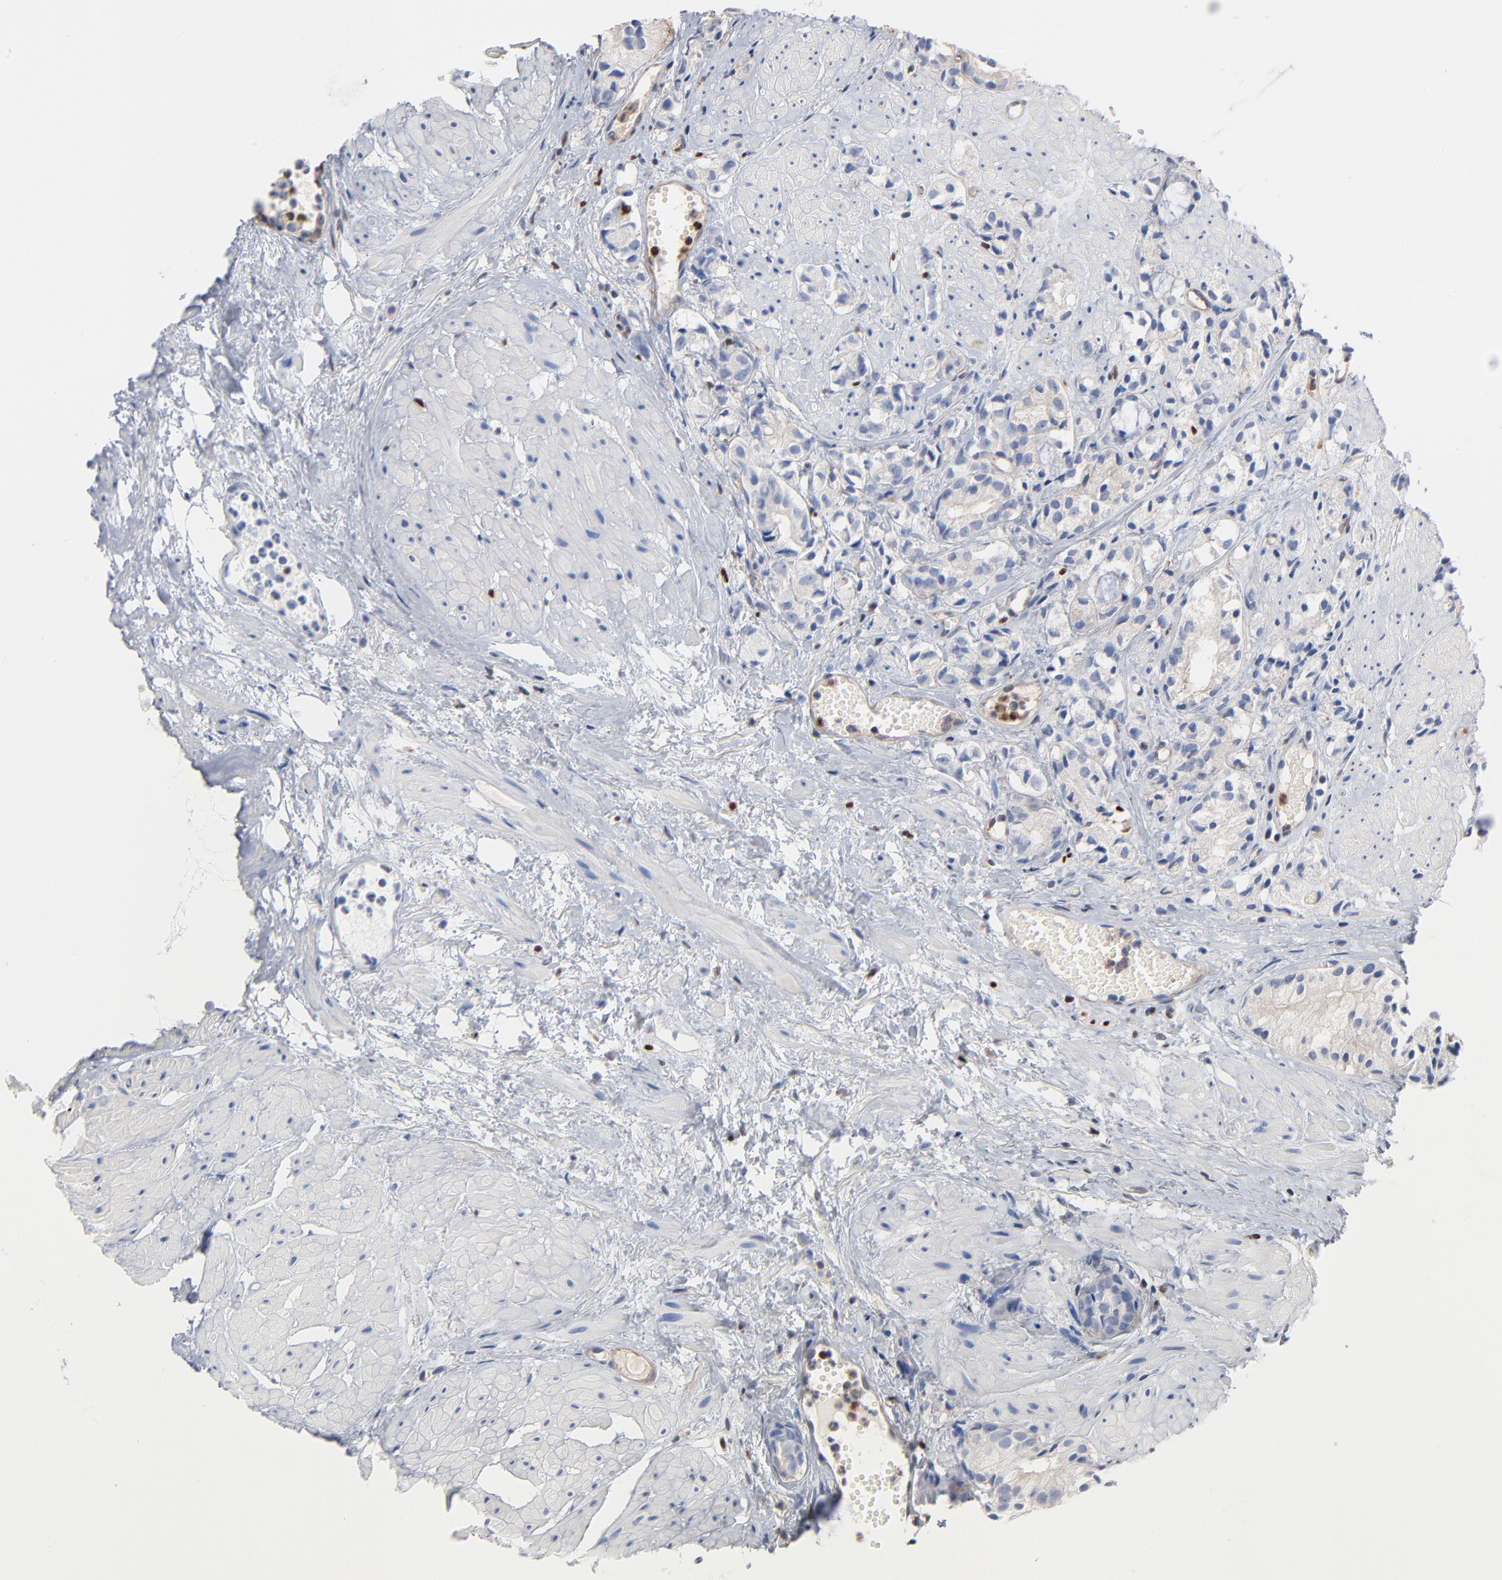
{"staining": {"intensity": "negative", "quantity": "none", "location": "none"}, "tissue": "prostate cancer", "cell_type": "Tumor cells", "image_type": "cancer", "snomed": [{"axis": "morphology", "description": "Adenocarcinoma, High grade"}, {"axis": "topography", "description": "Prostate"}], "caption": "Immunohistochemistry image of neoplastic tissue: prostate adenocarcinoma (high-grade) stained with DAB (3,3'-diaminobenzidine) exhibits no significant protein staining in tumor cells.", "gene": "ARHGEF6", "patient": {"sex": "male", "age": 85}}